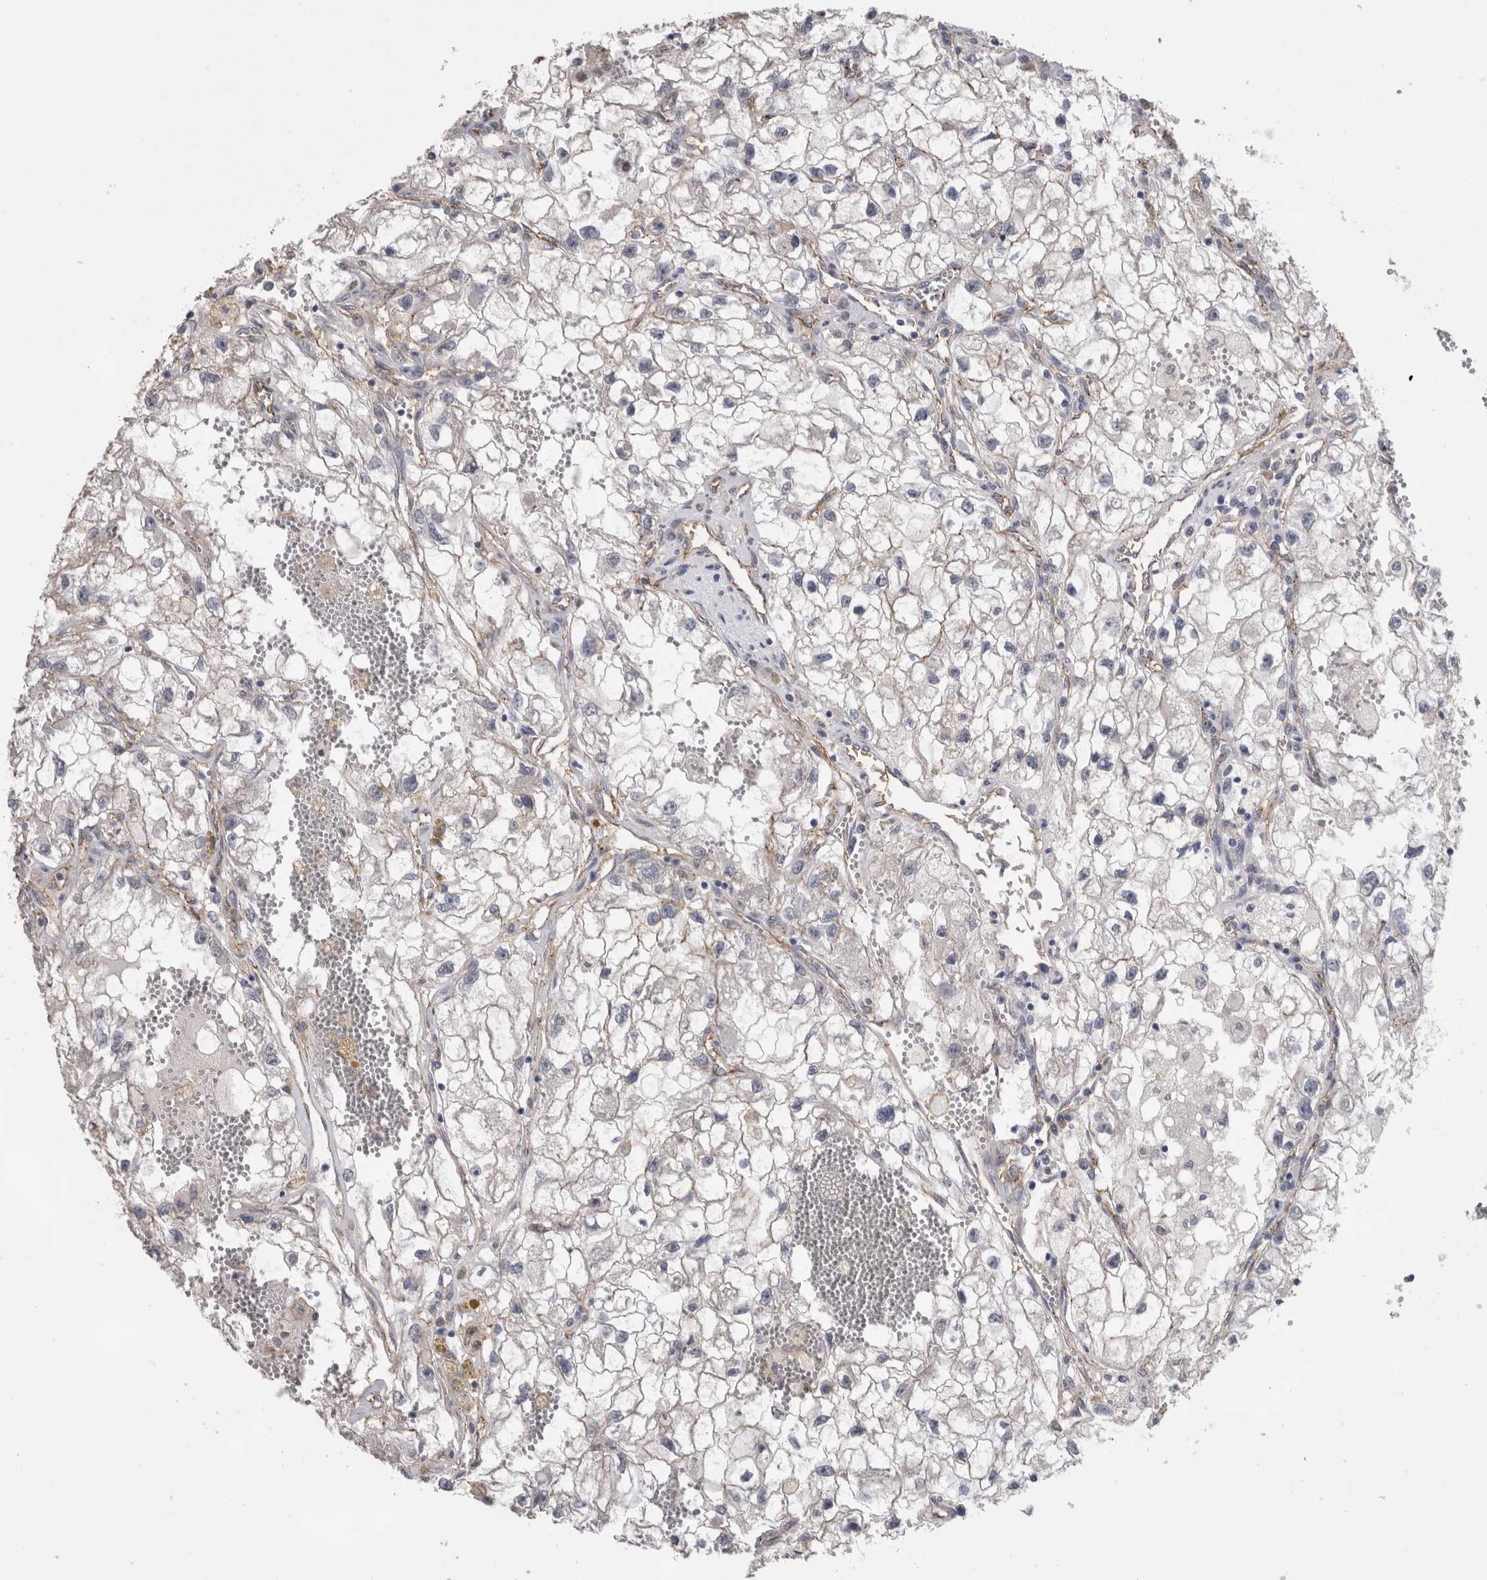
{"staining": {"intensity": "moderate", "quantity": "<25%", "location": "cytoplasmic/membranous"}, "tissue": "renal cancer", "cell_type": "Tumor cells", "image_type": "cancer", "snomed": [{"axis": "morphology", "description": "Adenocarcinoma, NOS"}, {"axis": "topography", "description": "Kidney"}], "caption": "Immunohistochemical staining of human adenocarcinoma (renal) demonstrates low levels of moderate cytoplasmic/membranous positivity in about <25% of tumor cells.", "gene": "NECTIN2", "patient": {"sex": "female", "age": 70}}